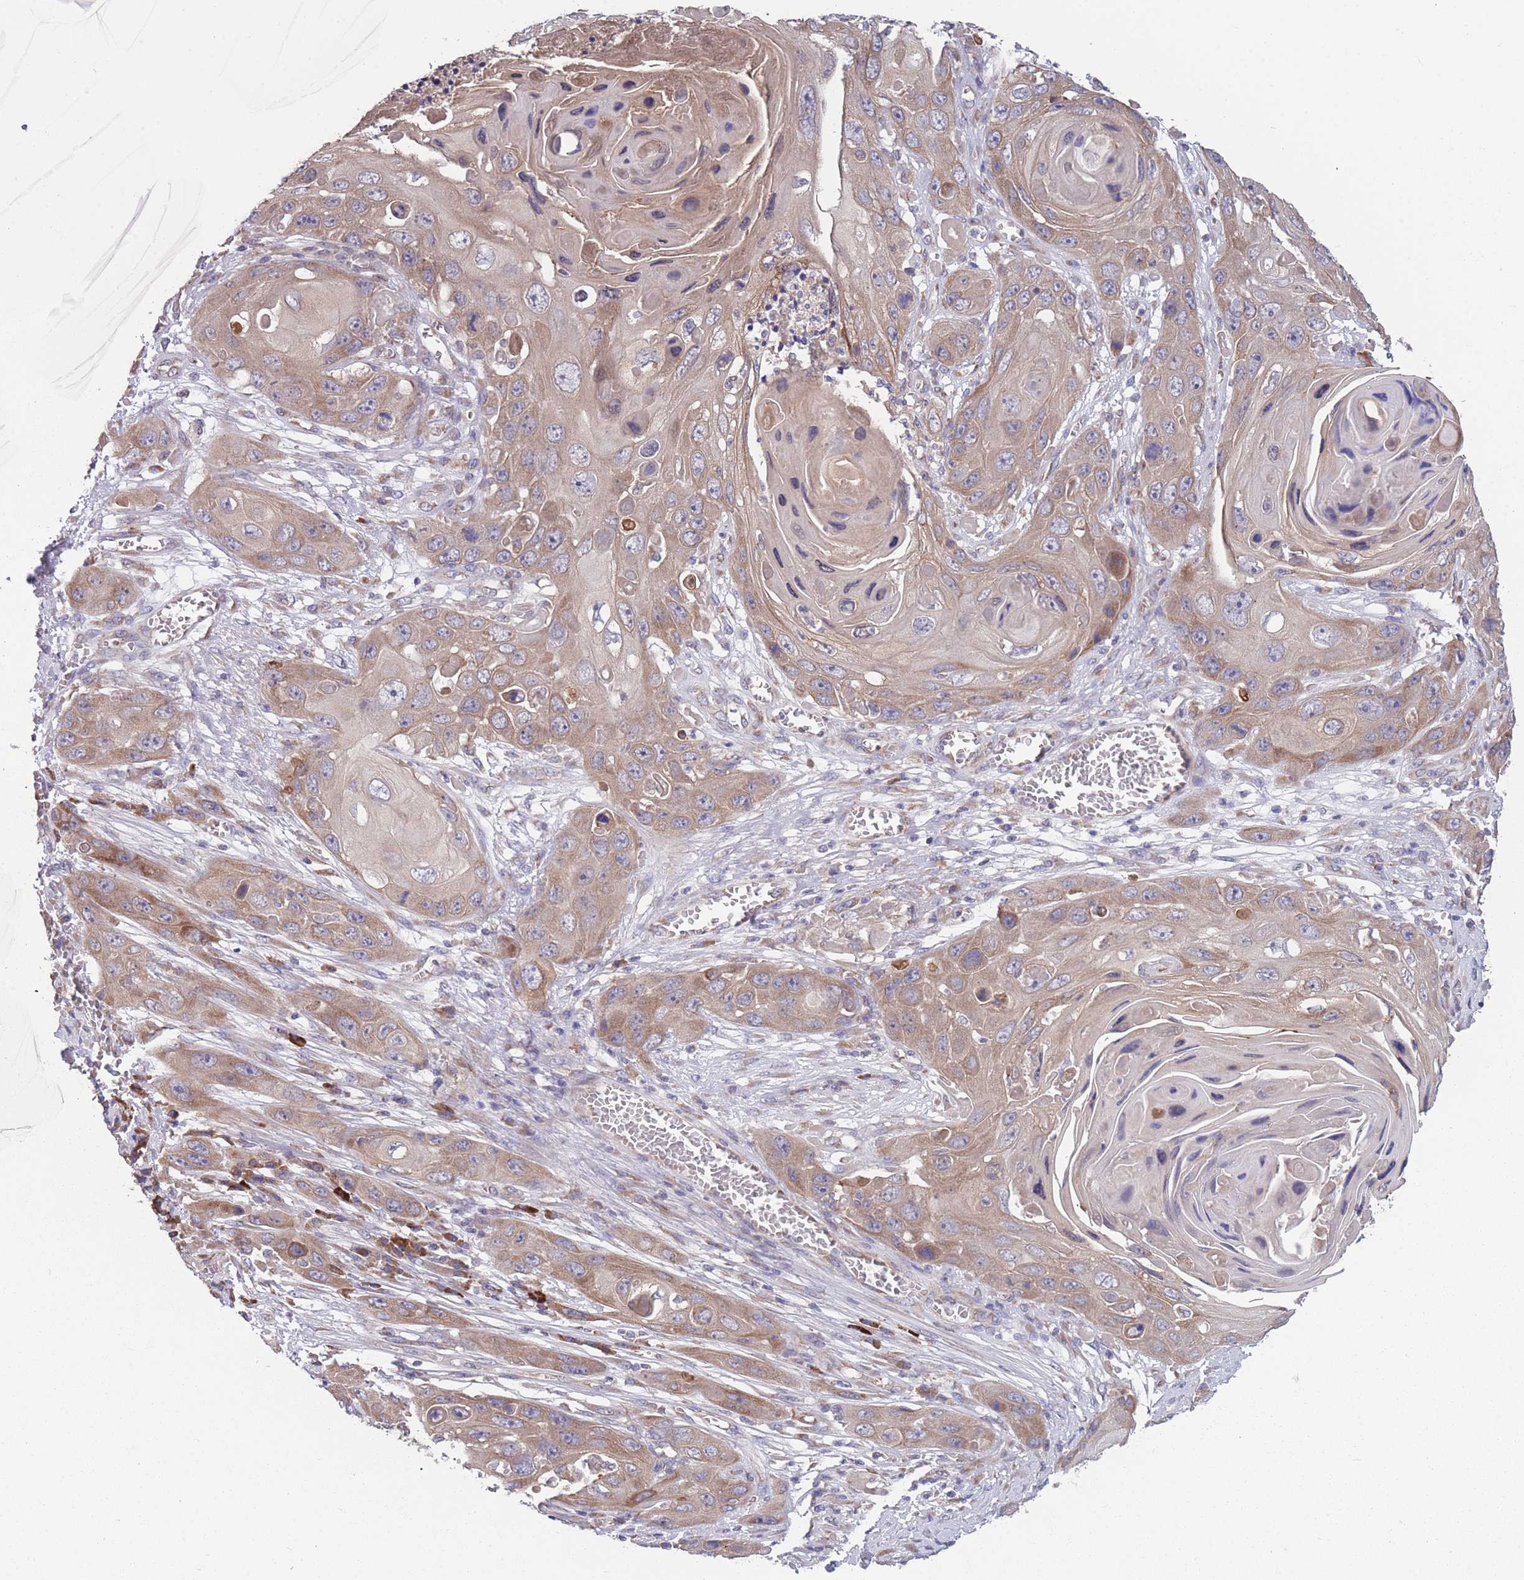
{"staining": {"intensity": "moderate", "quantity": ">75%", "location": "cytoplasmic/membranous"}, "tissue": "skin cancer", "cell_type": "Tumor cells", "image_type": "cancer", "snomed": [{"axis": "morphology", "description": "Squamous cell carcinoma, NOS"}, {"axis": "topography", "description": "Skin"}], "caption": "Human skin cancer (squamous cell carcinoma) stained with a protein marker shows moderate staining in tumor cells.", "gene": "STIM2", "patient": {"sex": "male", "age": 55}}